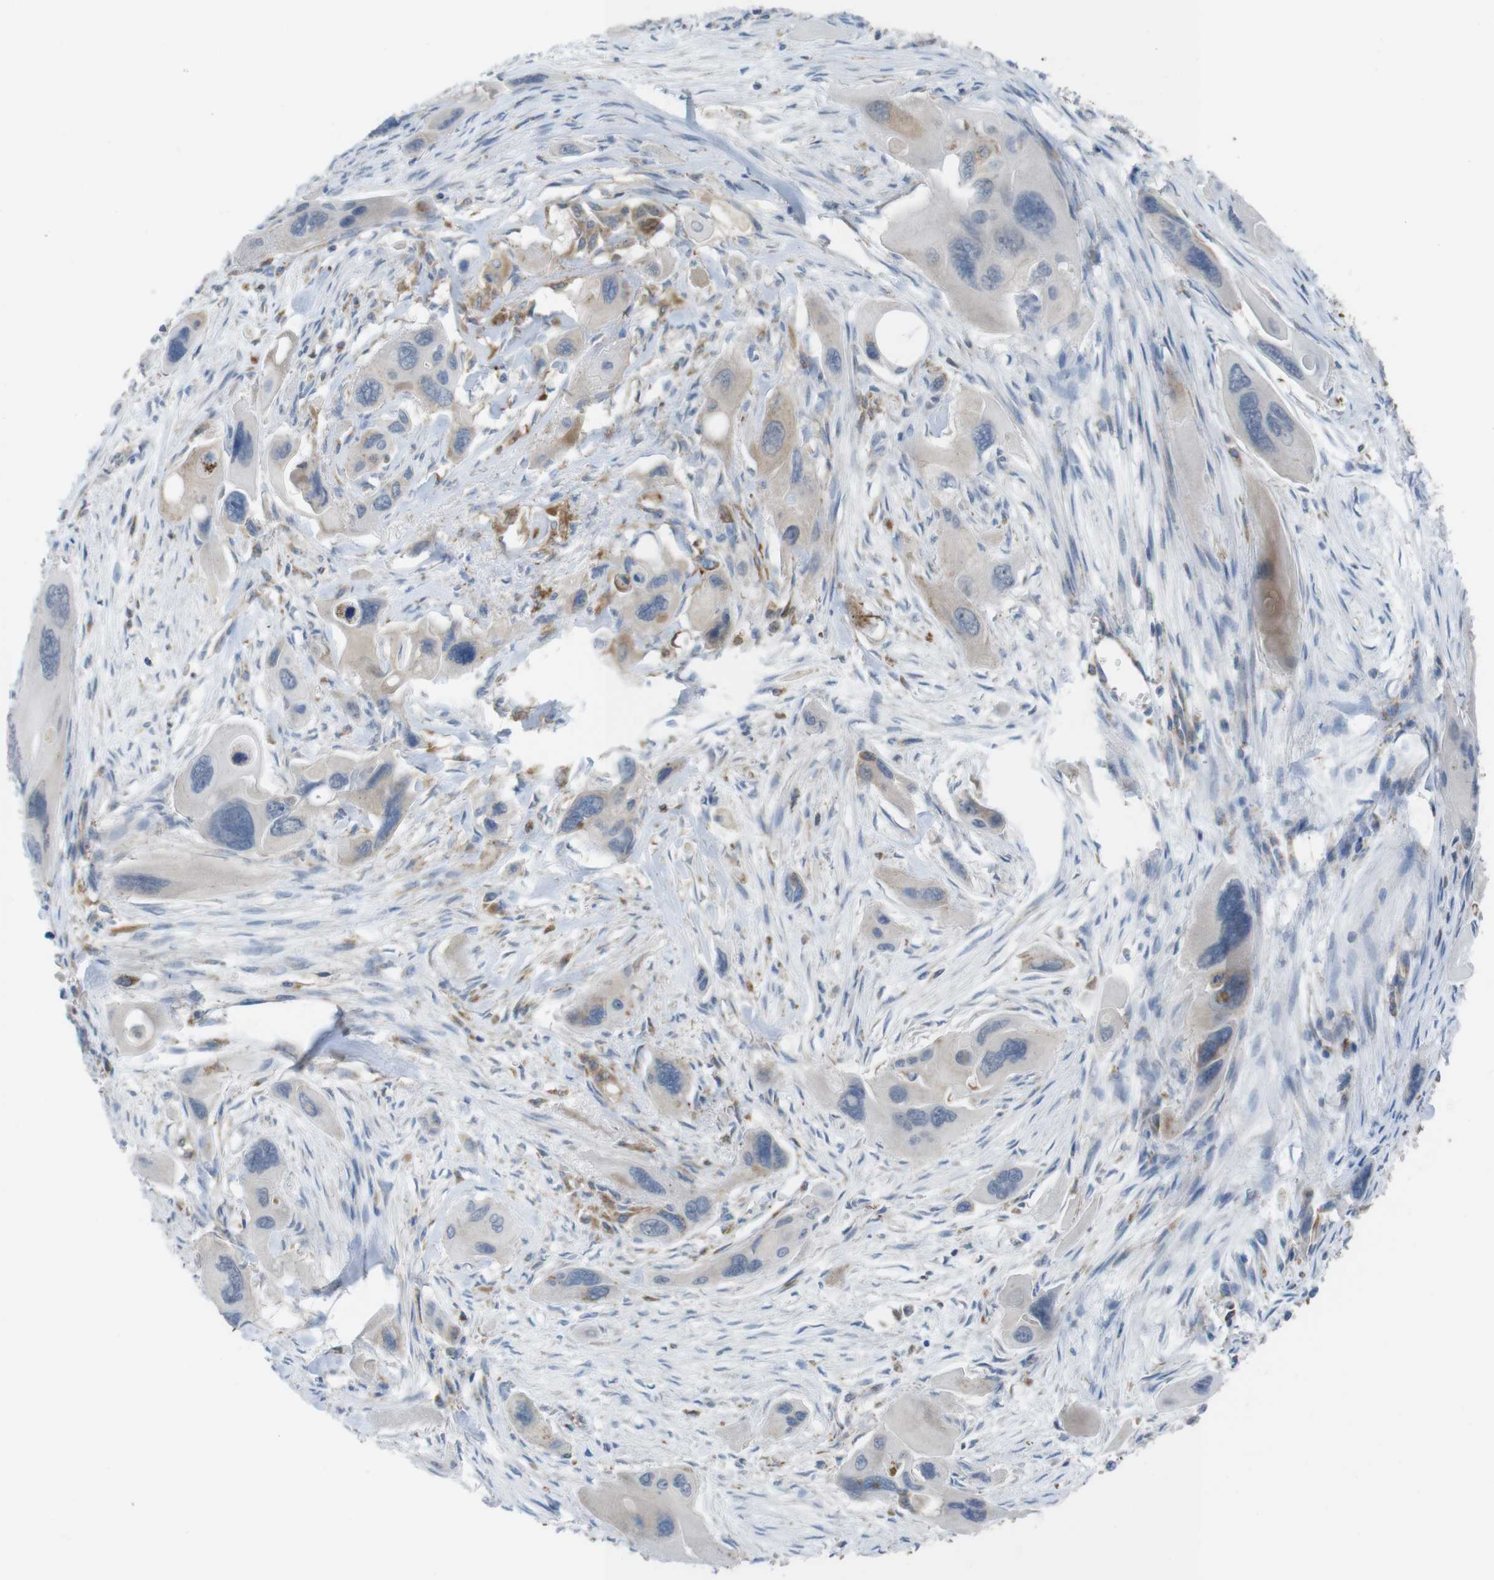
{"staining": {"intensity": "weak", "quantity": ">75%", "location": "cytoplasmic/membranous"}, "tissue": "pancreatic cancer", "cell_type": "Tumor cells", "image_type": "cancer", "snomed": [{"axis": "morphology", "description": "Adenocarcinoma, NOS"}, {"axis": "topography", "description": "Pancreas"}], "caption": "A low amount of weak cytoplasmic/membranous expression is present in approximately >75% of tumor cells in pancreatic adenocarcinoma tissue.", "gene": "GRIK2", "patient": {"sex": "male", "age": 73}}